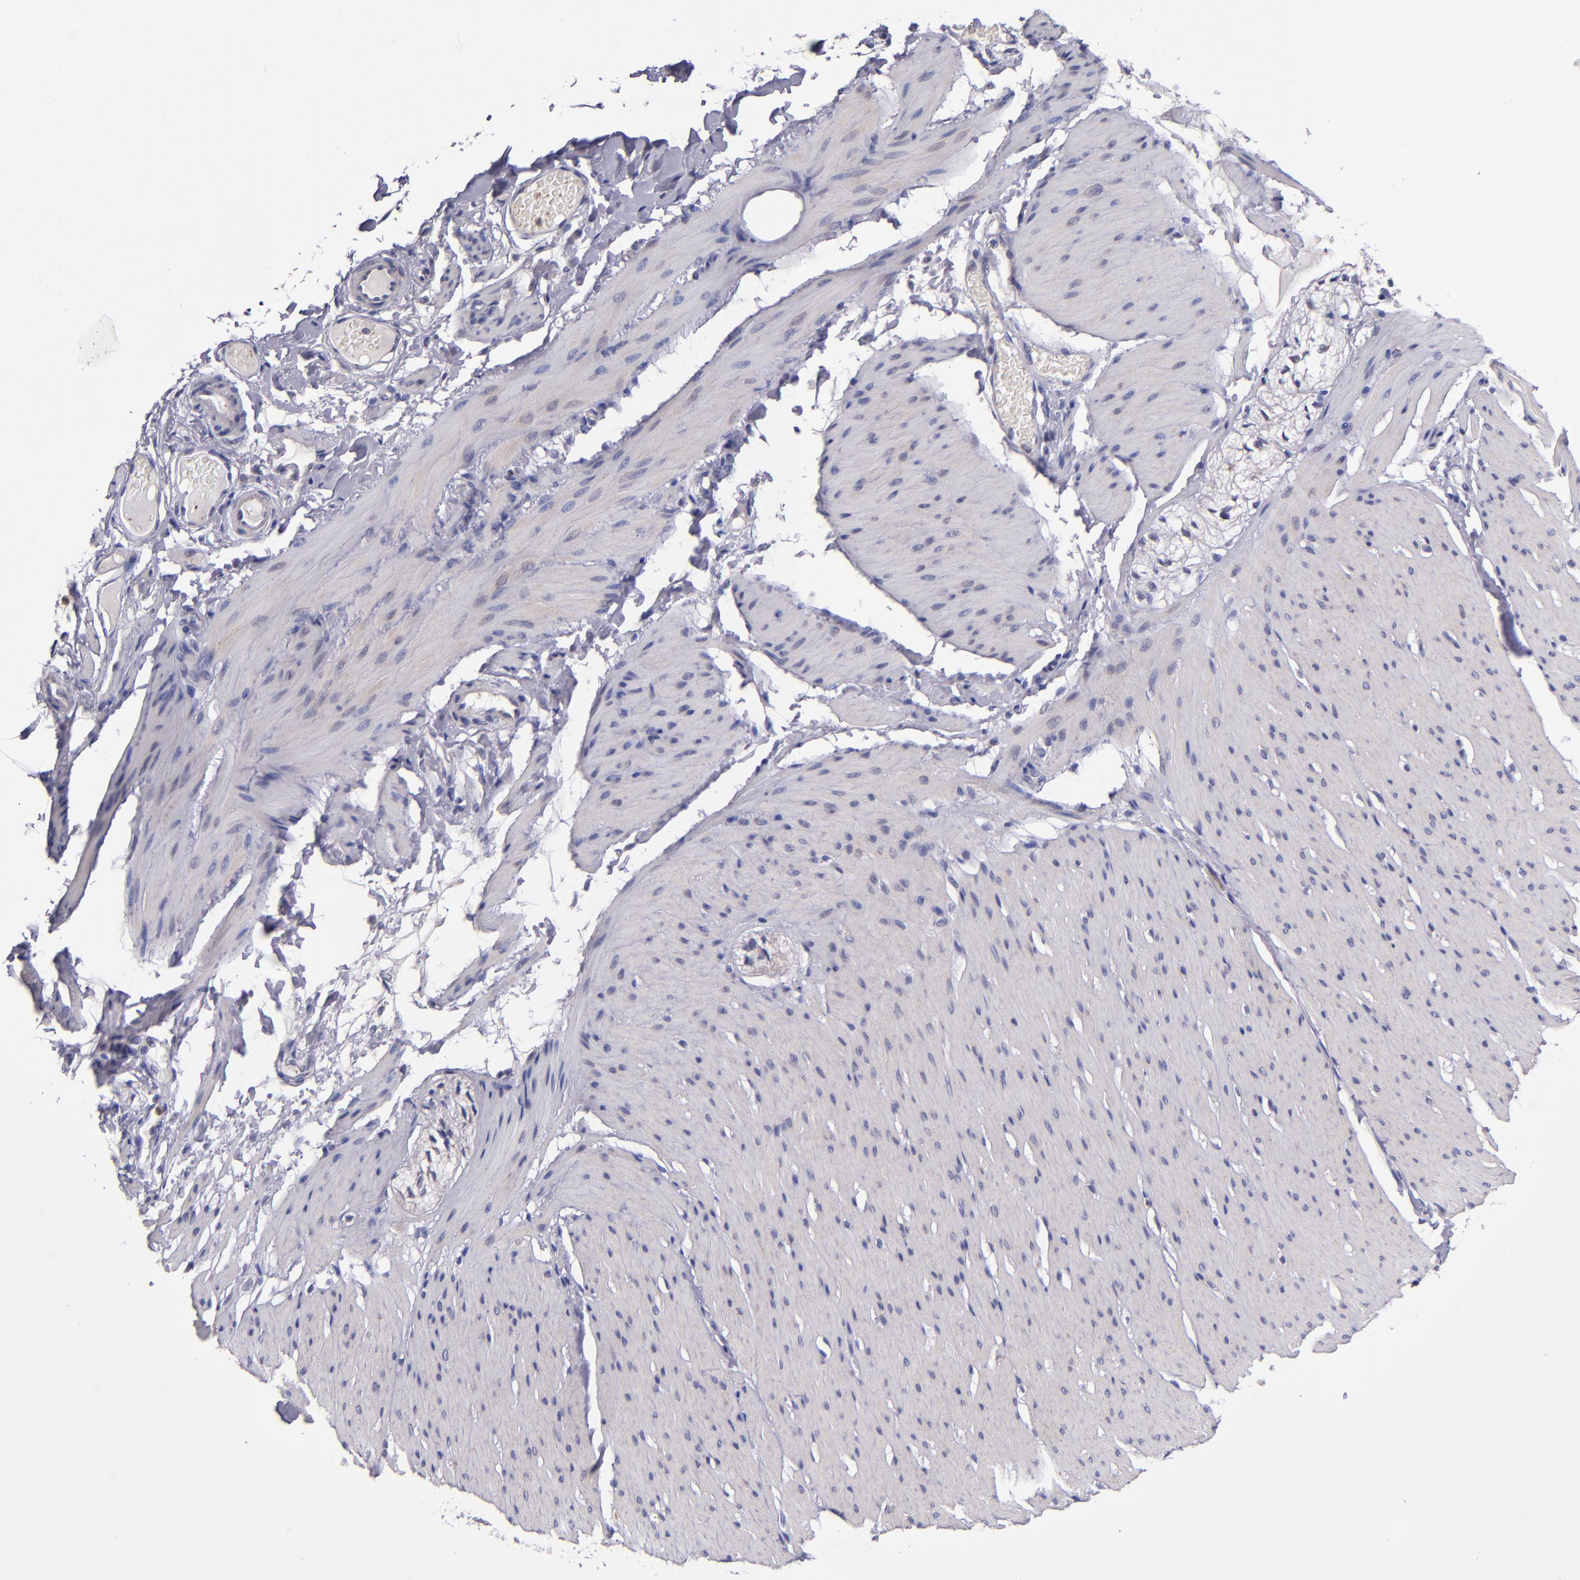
{"staining": {"intensity": "negative", "quantity": "none", "location": "none"}, "tissue": "smooth muscle", "cell_type": "Smooth muscle cells", "image_type": "normal", "snomed": [{"axis": "morphology", "description": "Normal tissue, NOS"}, {"axis": "topography", "description": "Smooth muscle"}, {"axis": "topography", "description": "Colon"}], "caption": "High magnification brightfield microscopy of normal smooth muscle stained with DAB (brown) and counterstained with hematoxylin (blue): smooth muscle cells show no significant staining. The staining is performed using DAB (3,3'-diaminobenzidine) brown chromogen with nuclei counter-stained in using hematoxylin.", "gene": "RAB41", "patient": {"sex": "male", "age": 67}}